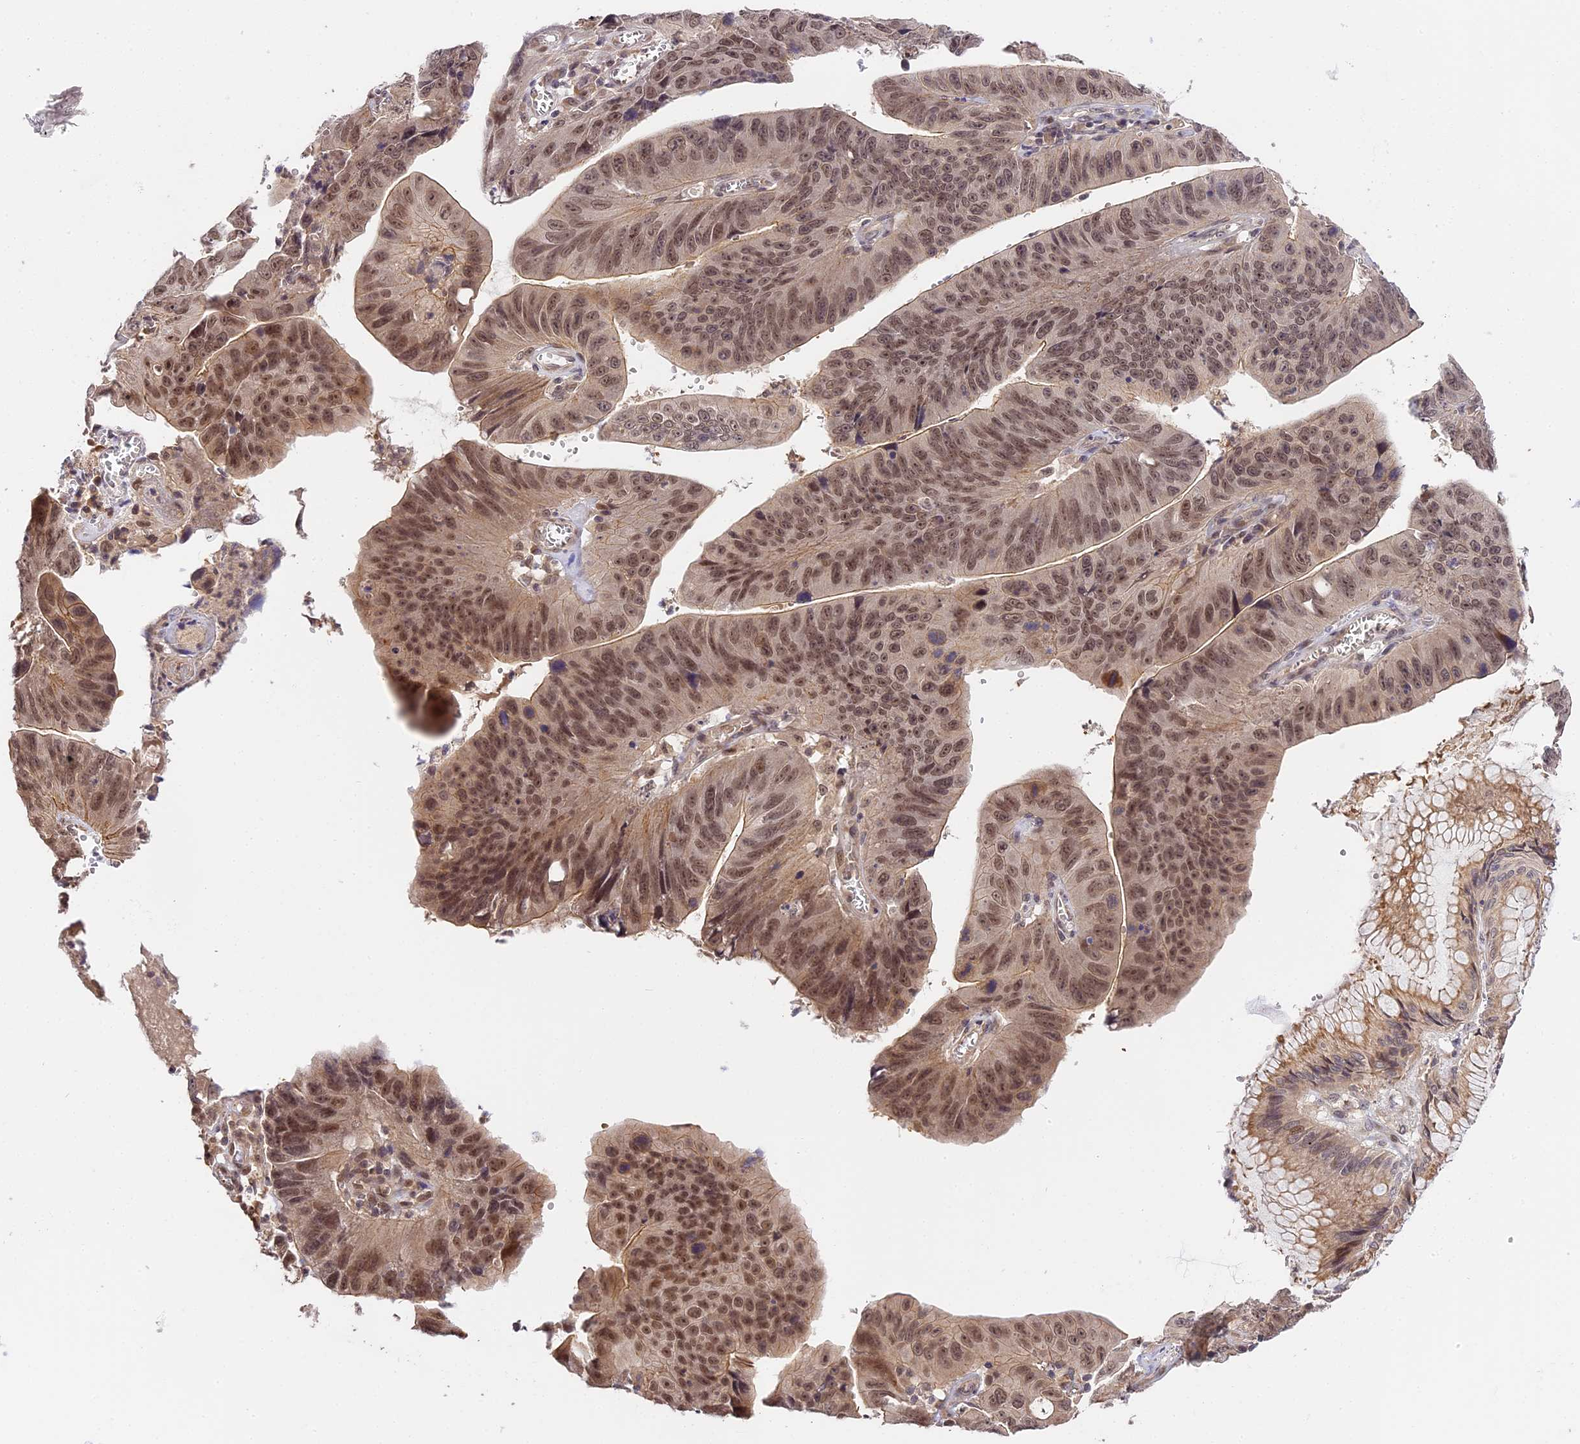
{"staining": {"intensity": "weak", "quantity": ">75%", "location": "nuclear"}, "tissue": "stomach cancer", "cell_type": "Tumor cells", "image_type": "cancer", "snomed": [{"axis": "morphology", "description": "Adenocarcinoma, NOS"}, {"axis": "topography", "description": "Stomach"}], "caption": "Immunohistochemistry of human stomach cancer exhibits low levels of weak nuclear staining in about >75% of tumor cells.", "gene": "IMPACT", "patient": {"sex": "male", "age": 59}}